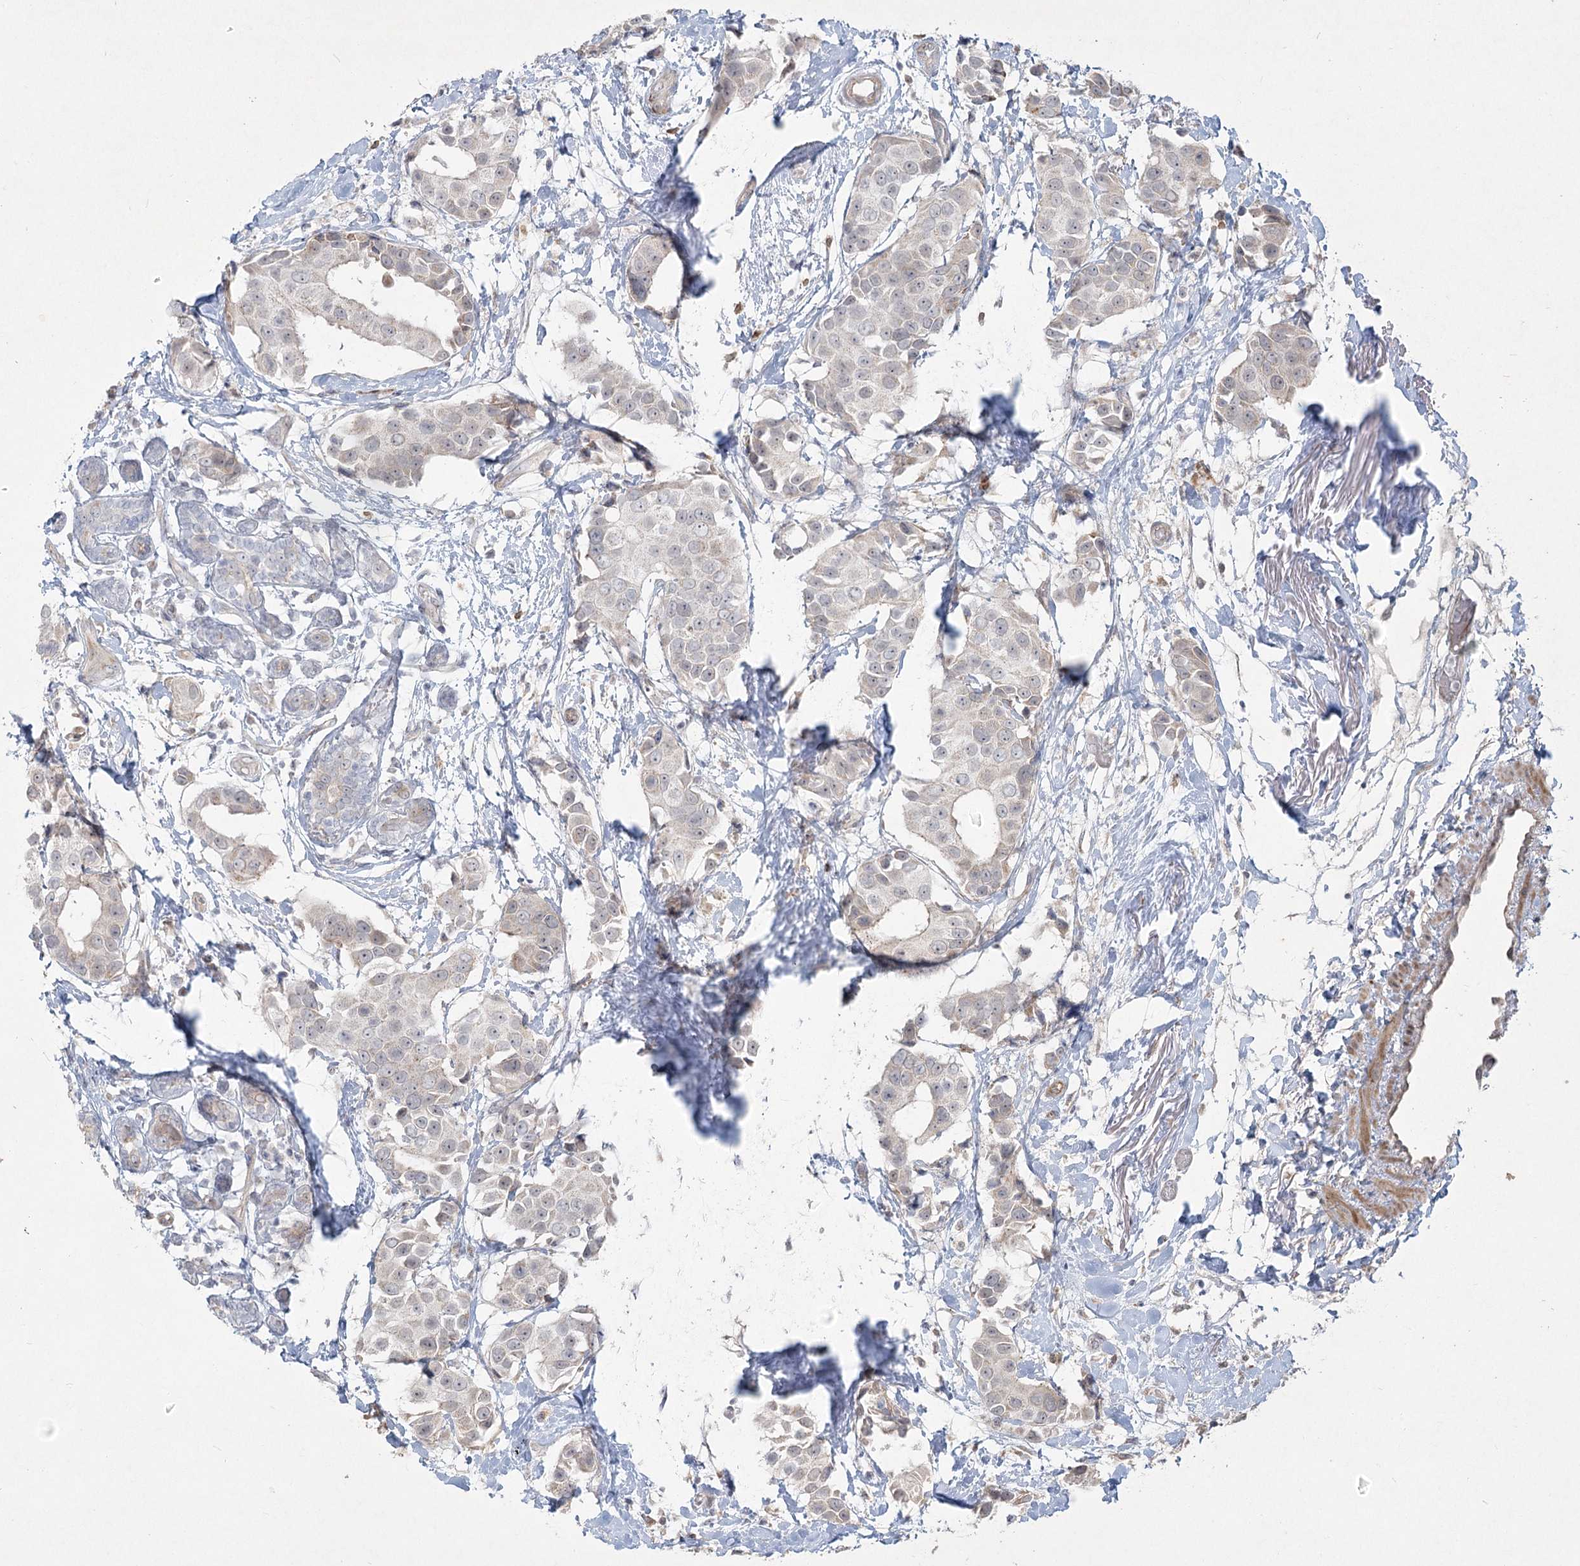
{"staining": {"intensity": "negative", "quantity": "none", "location": "none"}, "tissue": "breast cancer", "cell_type": "Tumor cells", "image_type": "cancer", "snomed": [{"axis": "morphology", "description": "Normal tissue, NOS"}, {"axis": "morphology", "description": "Duct carcinoma"}, {"axis": "topography", "description": "Breast"}], "caption": "Immunohistochemistry image of neoplastic tissue: human breast cancer stained with DAB (3,3'-diaminobenzidine) displays no significant protein staining in tumor cells.", "gene": "LRP2BP", "patient": {"sex": "female", "age": 39}}